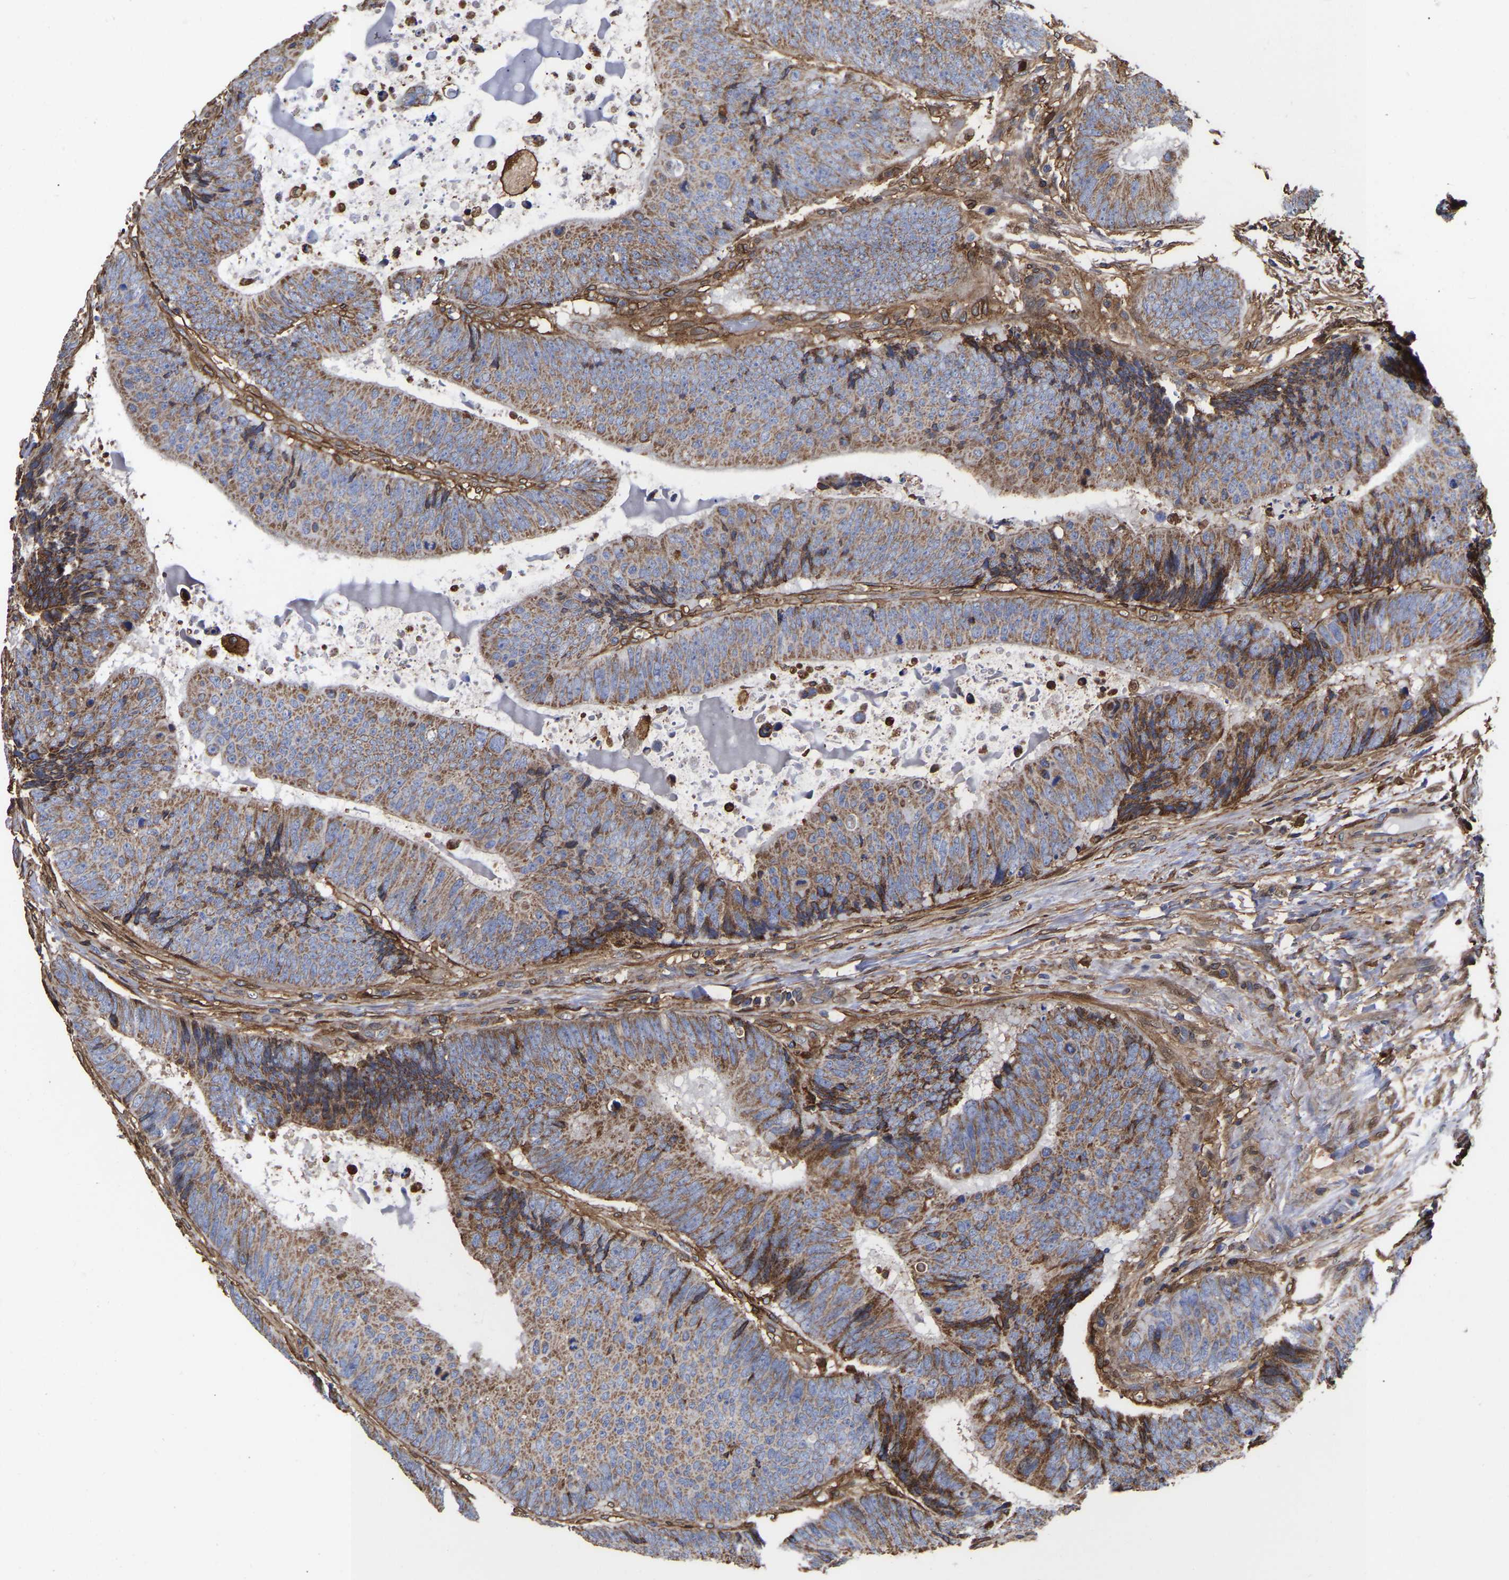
{"staining": {"intensity": "moderate", "quantity": "25%-75%", "location": "cytoplasmic/membranous"}, "tissue": "colorectal cancer", "cell_type": "Tumor cells", "image_type": "cancer", "snomed": [{"axis": "morphology", "description": "Adenocarcinoma, NOS"}, {"axis": "topography", "description": "Colon"}], "caption": "Protein staining exhibits moderate cytoplasmic/membranous expression in approximately 25%-75% of tumor cells in colorectal cancer (adenocarcinoma).", "gene": "LIF", "patient": {"sex": "male", "age": 56}}